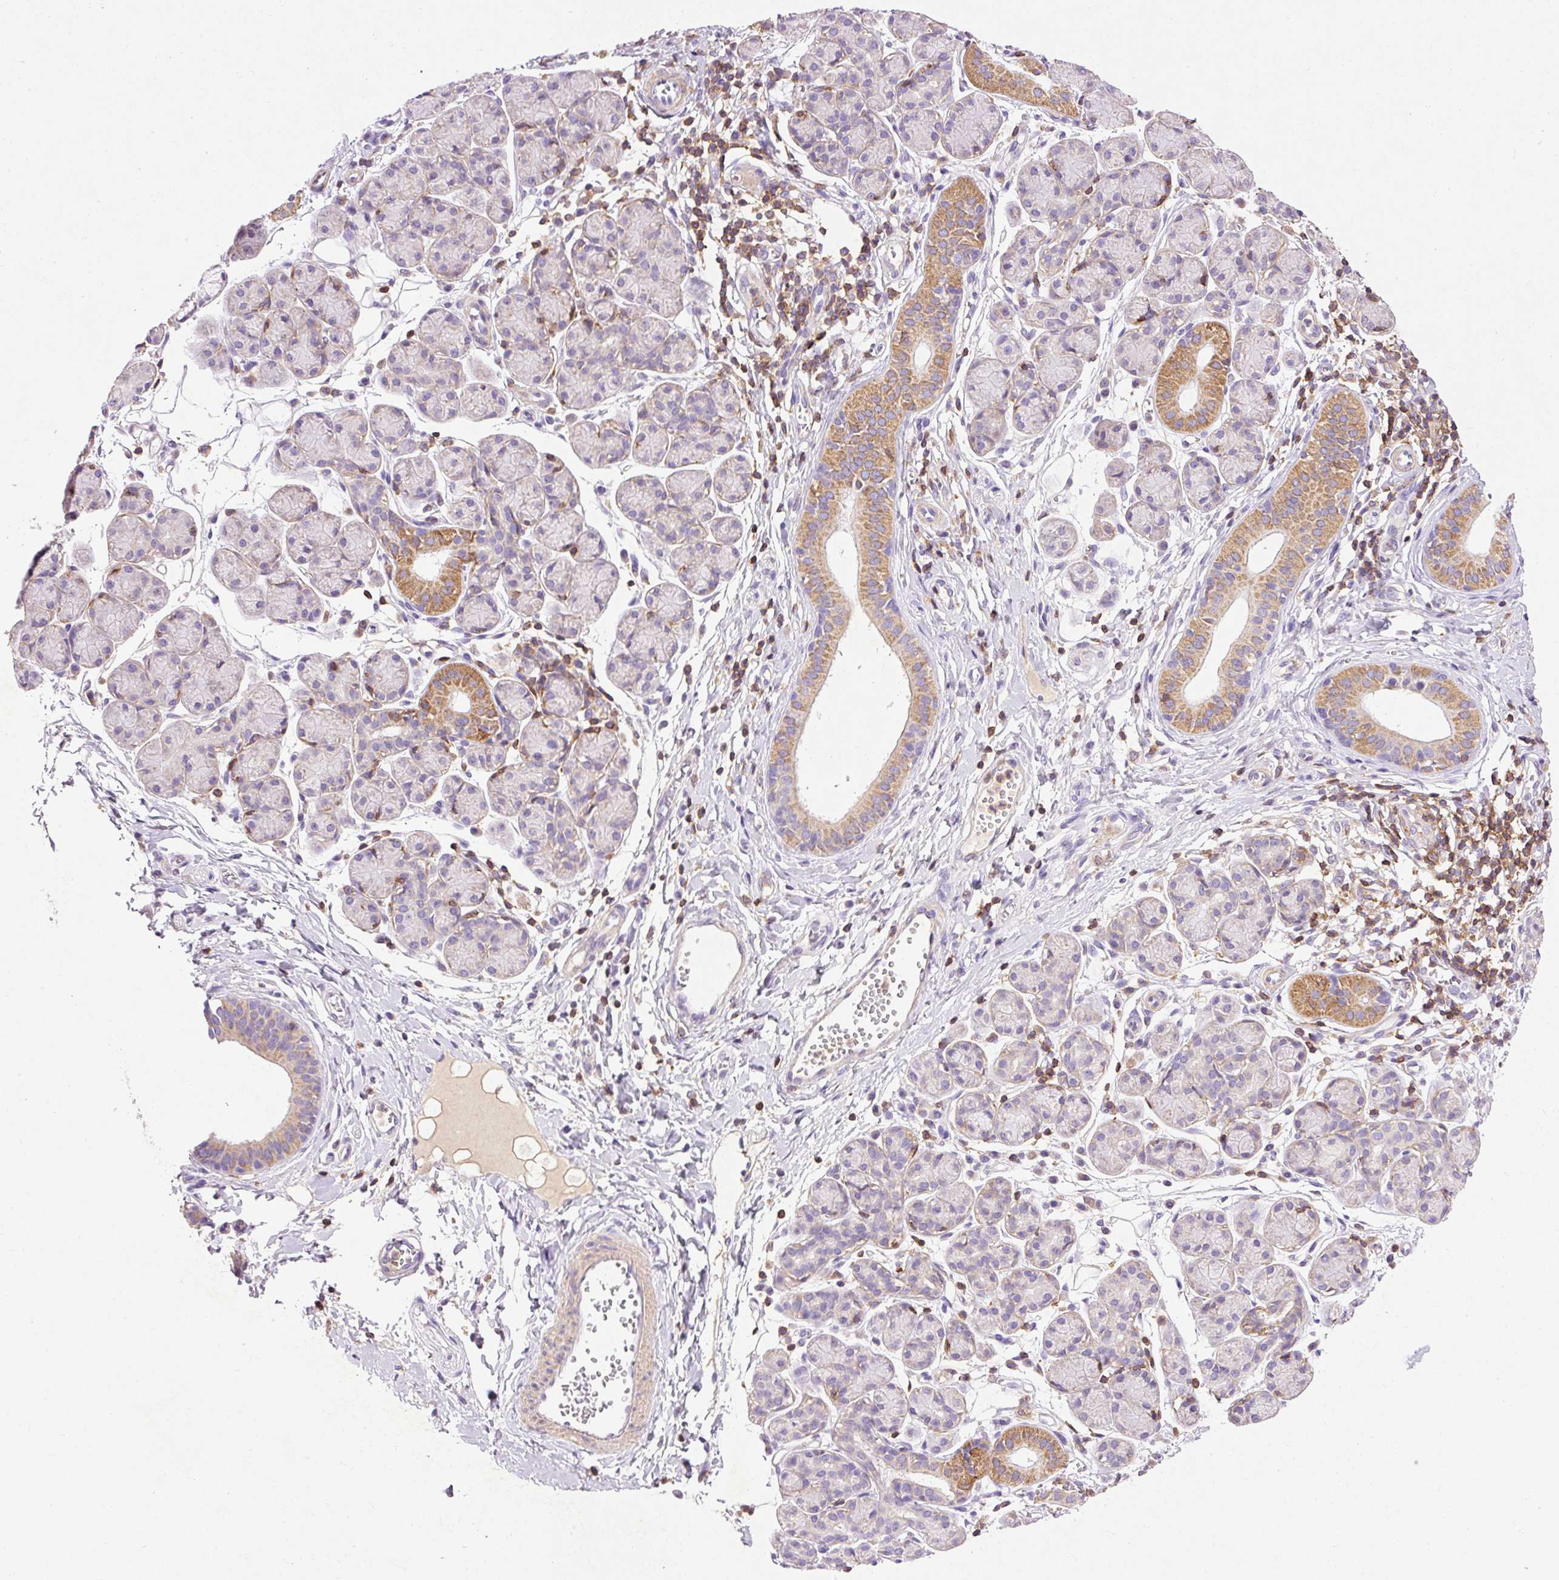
{"staining": {"intensity": "moderate", "quantity": "<25%", "location": "cytoplasmic/membranous"}, "tissue": "salivary gland", "cell_type": "Glandular cells", "image_type": "normal", "snomed": [{"axis": "morphology", "description": "Normal tissue, NOS"}, {"axis": "morphology", "description": "Inflammation, NOS"}, {"axis": "topography", "description": "Lymph node"}, {"axis": "topography", "description": "Salivary gland"}], "caption": "Brown immunohistochemical staining in benign human salivary gland reveals moderate cytoplasmic/membranous staining in about <25% of glandular cells. The protein is shown in brown color, while the nuclei are stained blue.", "gene": "IMMT", "patient": {"sex": "male", "age": 3}}